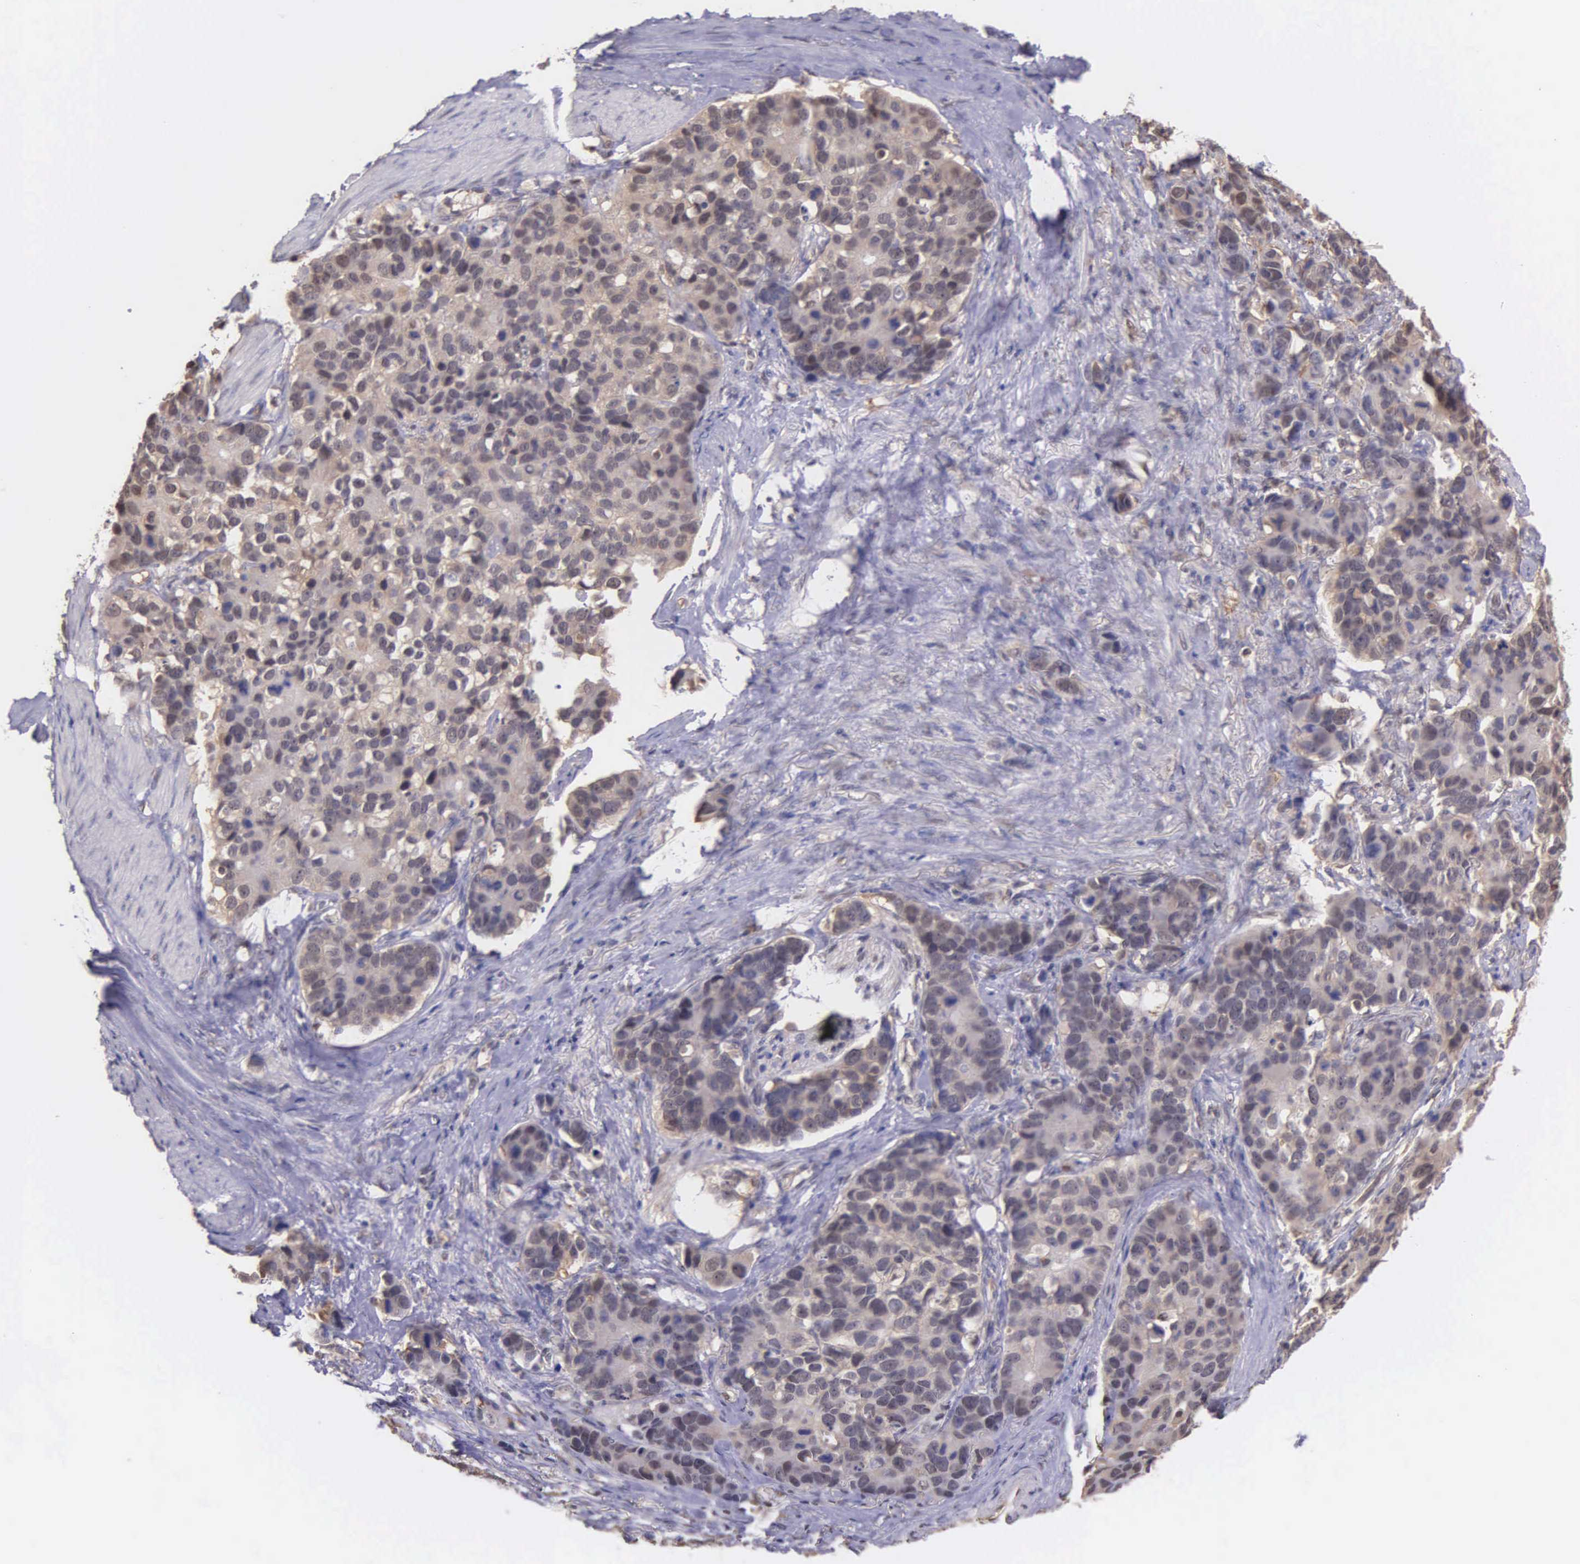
{"staining": {"intensity": "moderate", "quantity": ">75%", "location": "cytoplasmic/membranous,nuclear"}, "tissue": "stomach cancer", "cell_type": "Tumor cells", "image_type": "cancer", "snomed": [{"axis": "morphology", "description": "Adenocarcinoma, NOS"}, {"axis": "topography", "description": "Stomach, upper"}], "caption": "The photomicrograph displays staining of stomach adenocarcinoma, revealing moderate cytoplasmic/membranous and nuclear protein expression (brown color) within tumor cells.", "gene": "PSMC1", "patient": {"sex": "male", "age": 71}}